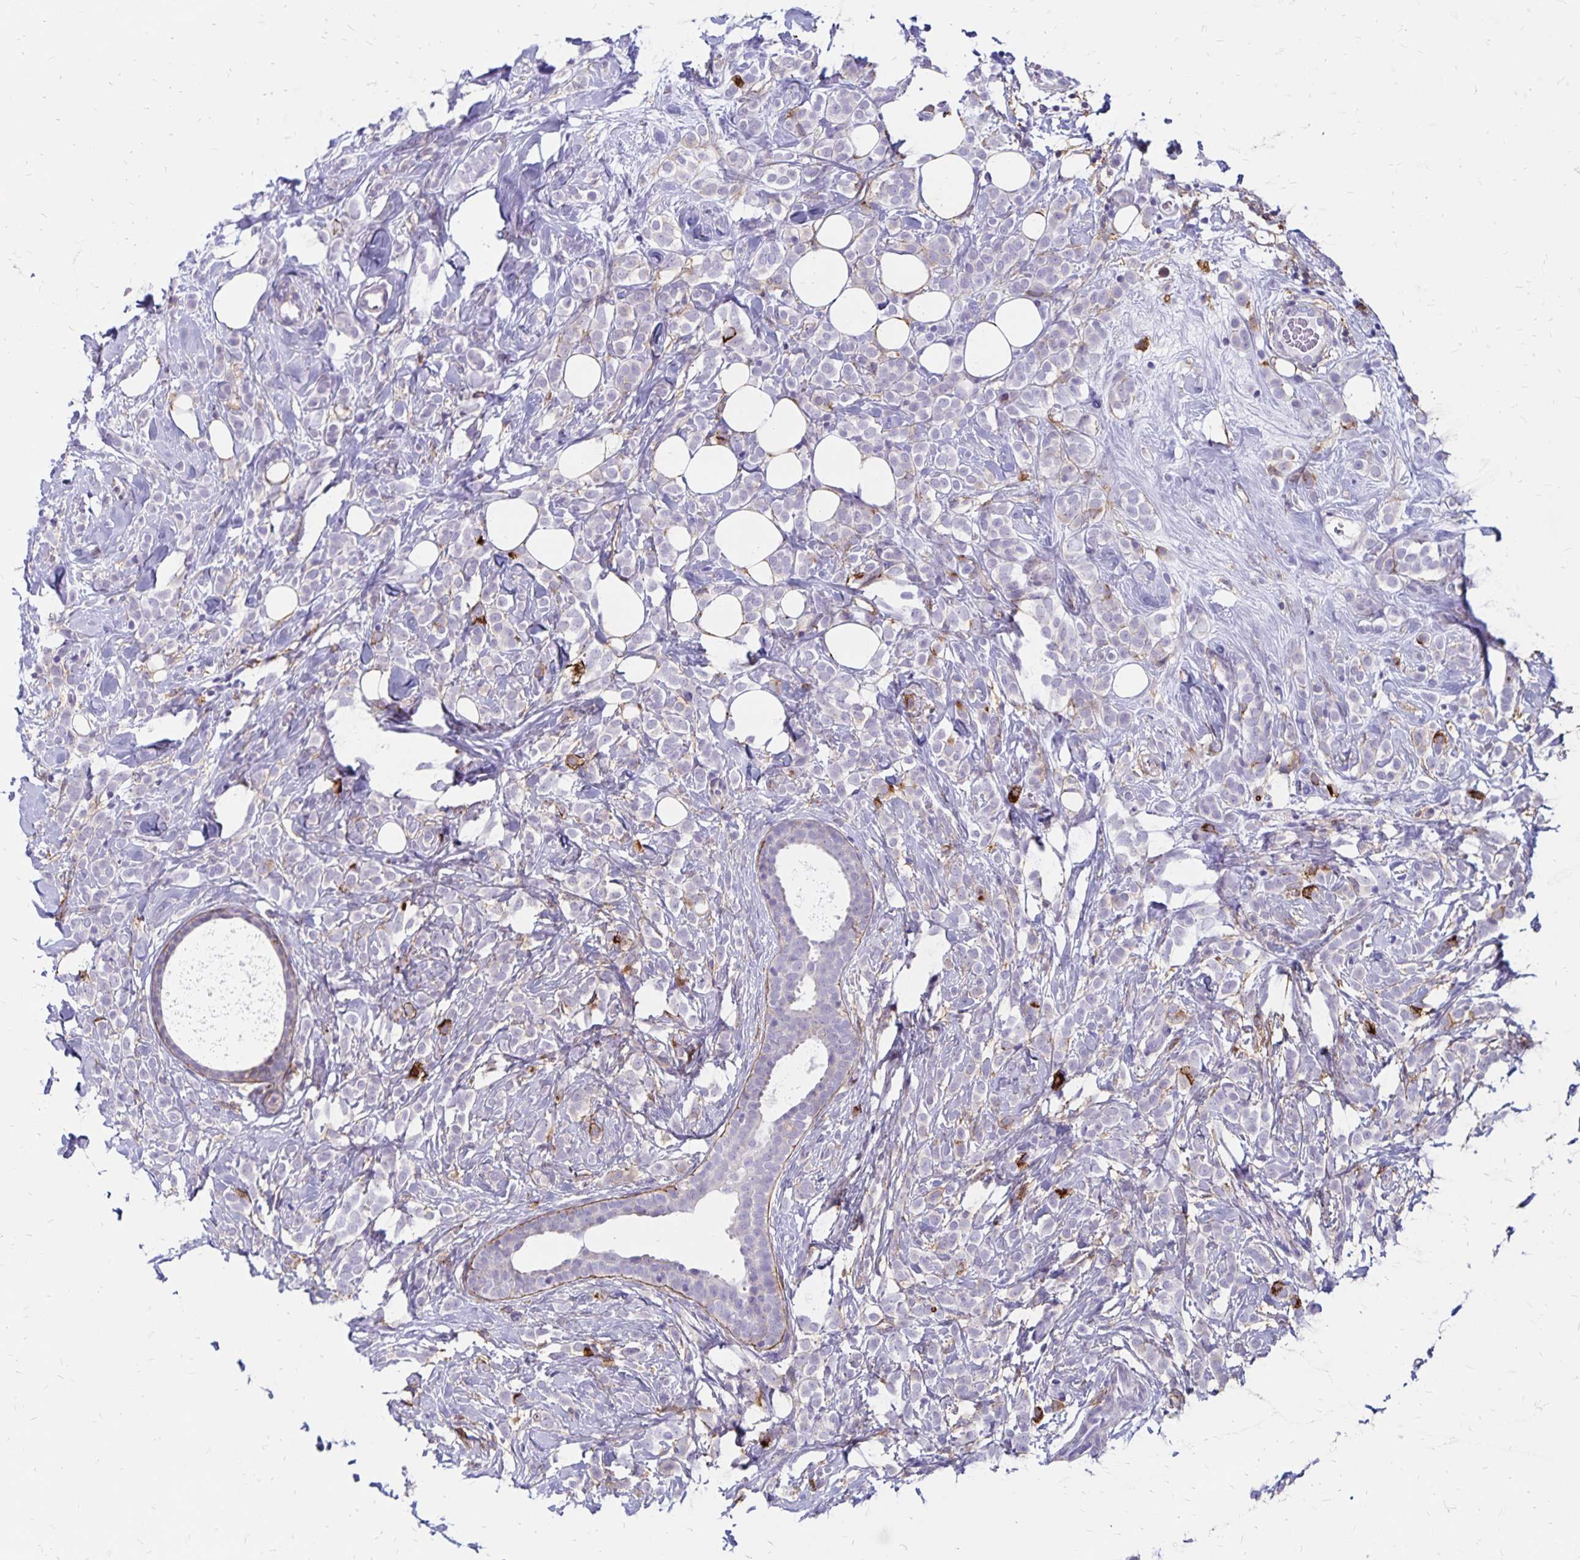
{"staining": {"intensity": "negative", "quantity": "none", "location": "none"}, "tissue": "breast cancer", "cell_type": "Tumor cells", "image_type": "cancer", "snomed": [{"axis": "morphology", "description": "Lobular carcinoma"}, {"axis": "topography", "description": "Breast"}], "caption": "Human breast lobular carcinoma stained for a protein using immunohistochemistry (IHC) demonstrates no expression in tumor cells.", "gene": "TNS3", "patient": {"sex": "female", "age": 49}}